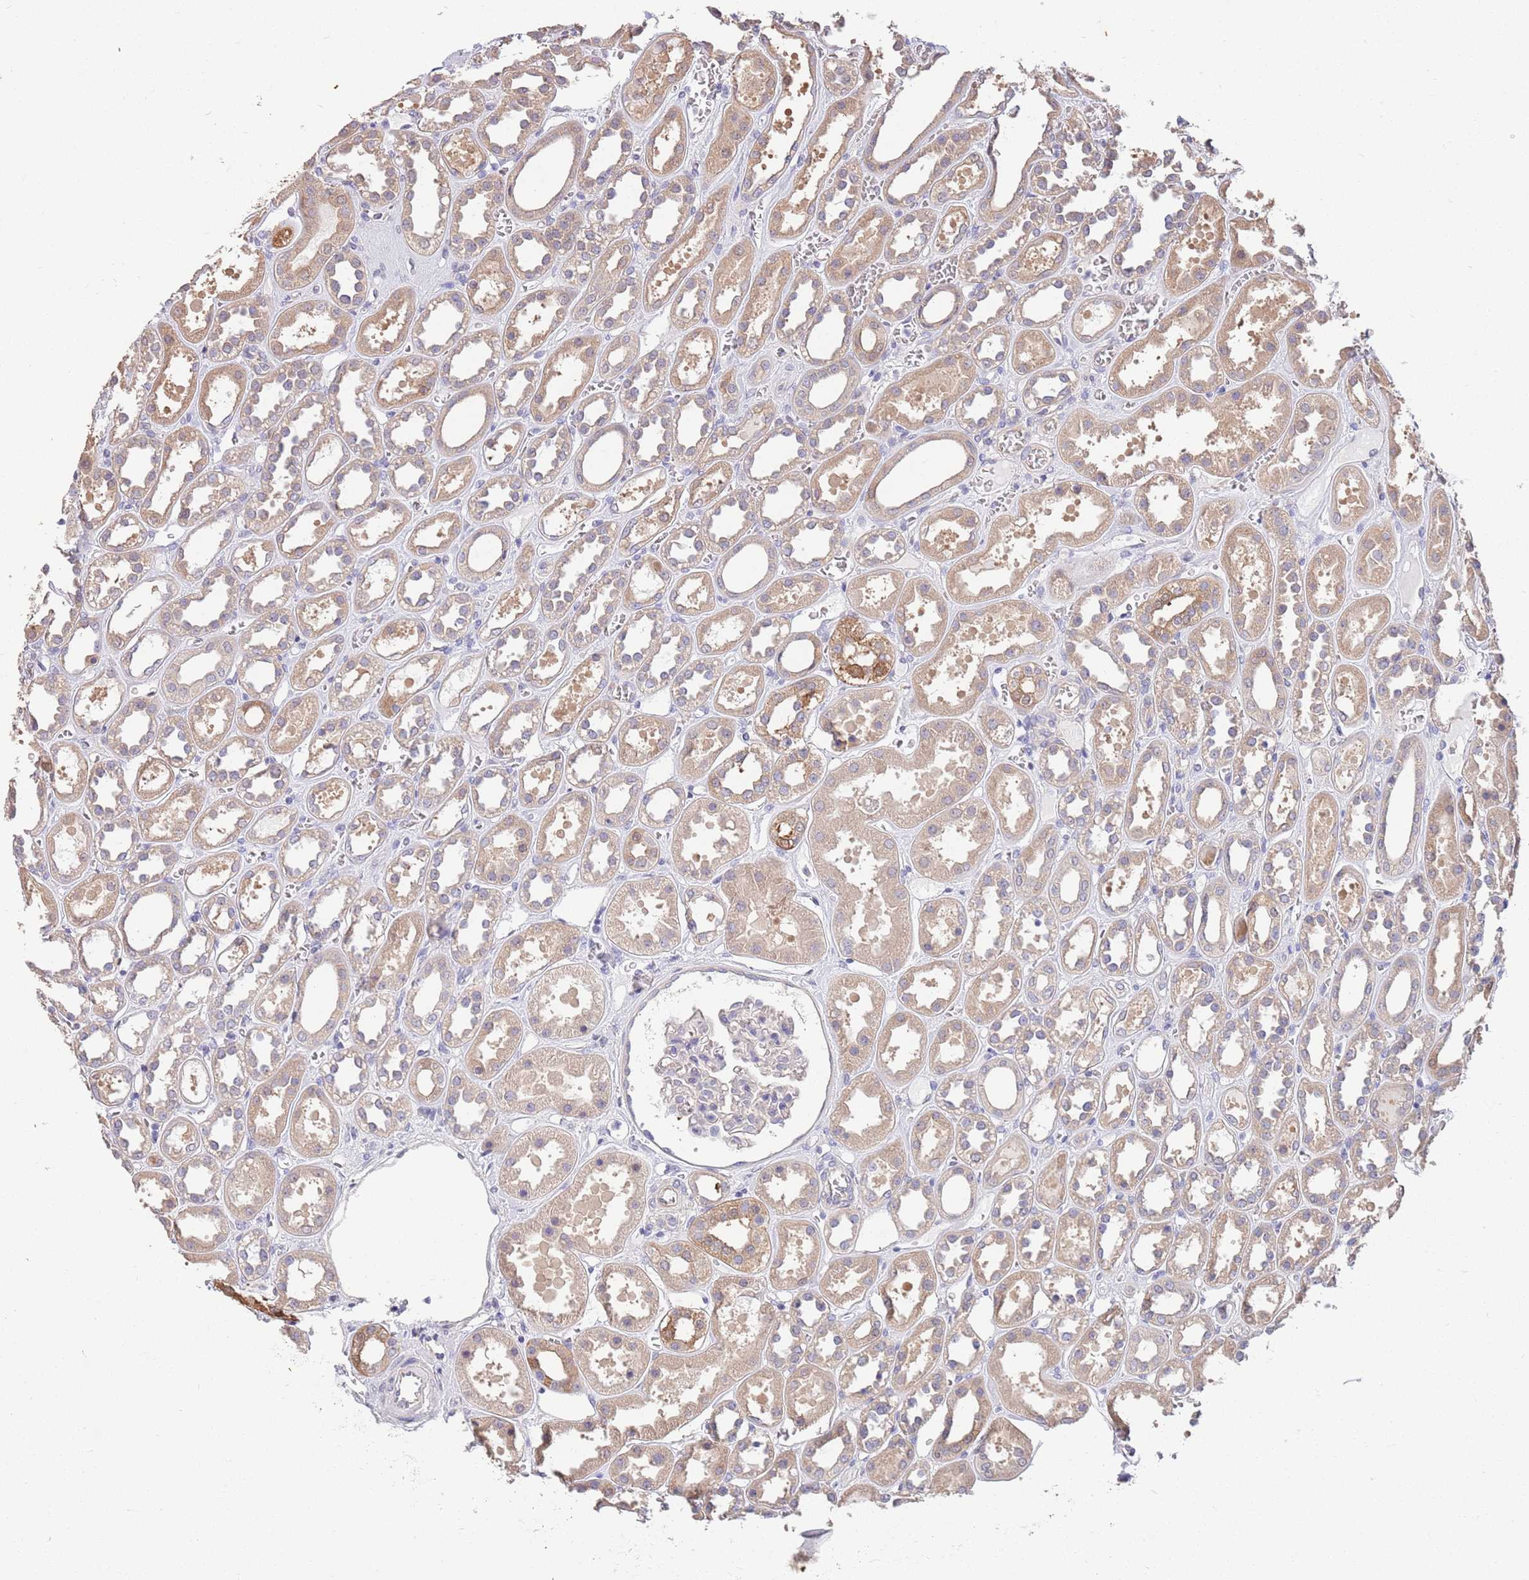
{"staining": {"intensity": "negative", "quantity": "none", "location": "none"}, "tissue": "kidney", "cell_type": "Cells in glomeruli", "image_type": "normal", "snomed": [{"axis": "morphology", "description": "Normal tissue, NOS"}, {"axis": "topography", "description": "Kidney"}], "caption": "High magnification brightfield microscopy of normal kidney stained with DAB (brown) and counterstained with hematoxylin (blue): cells in glomeruli show no significant positivity. Brightfield microscopy of immunohistochemistry stained with DAB (3,3'-diaminobenzidine) (brown) and hematoxylin (blue), captured at high magnification.", "gene": "MARVELD2", "patient": {"sex": "female", "age": 41}}